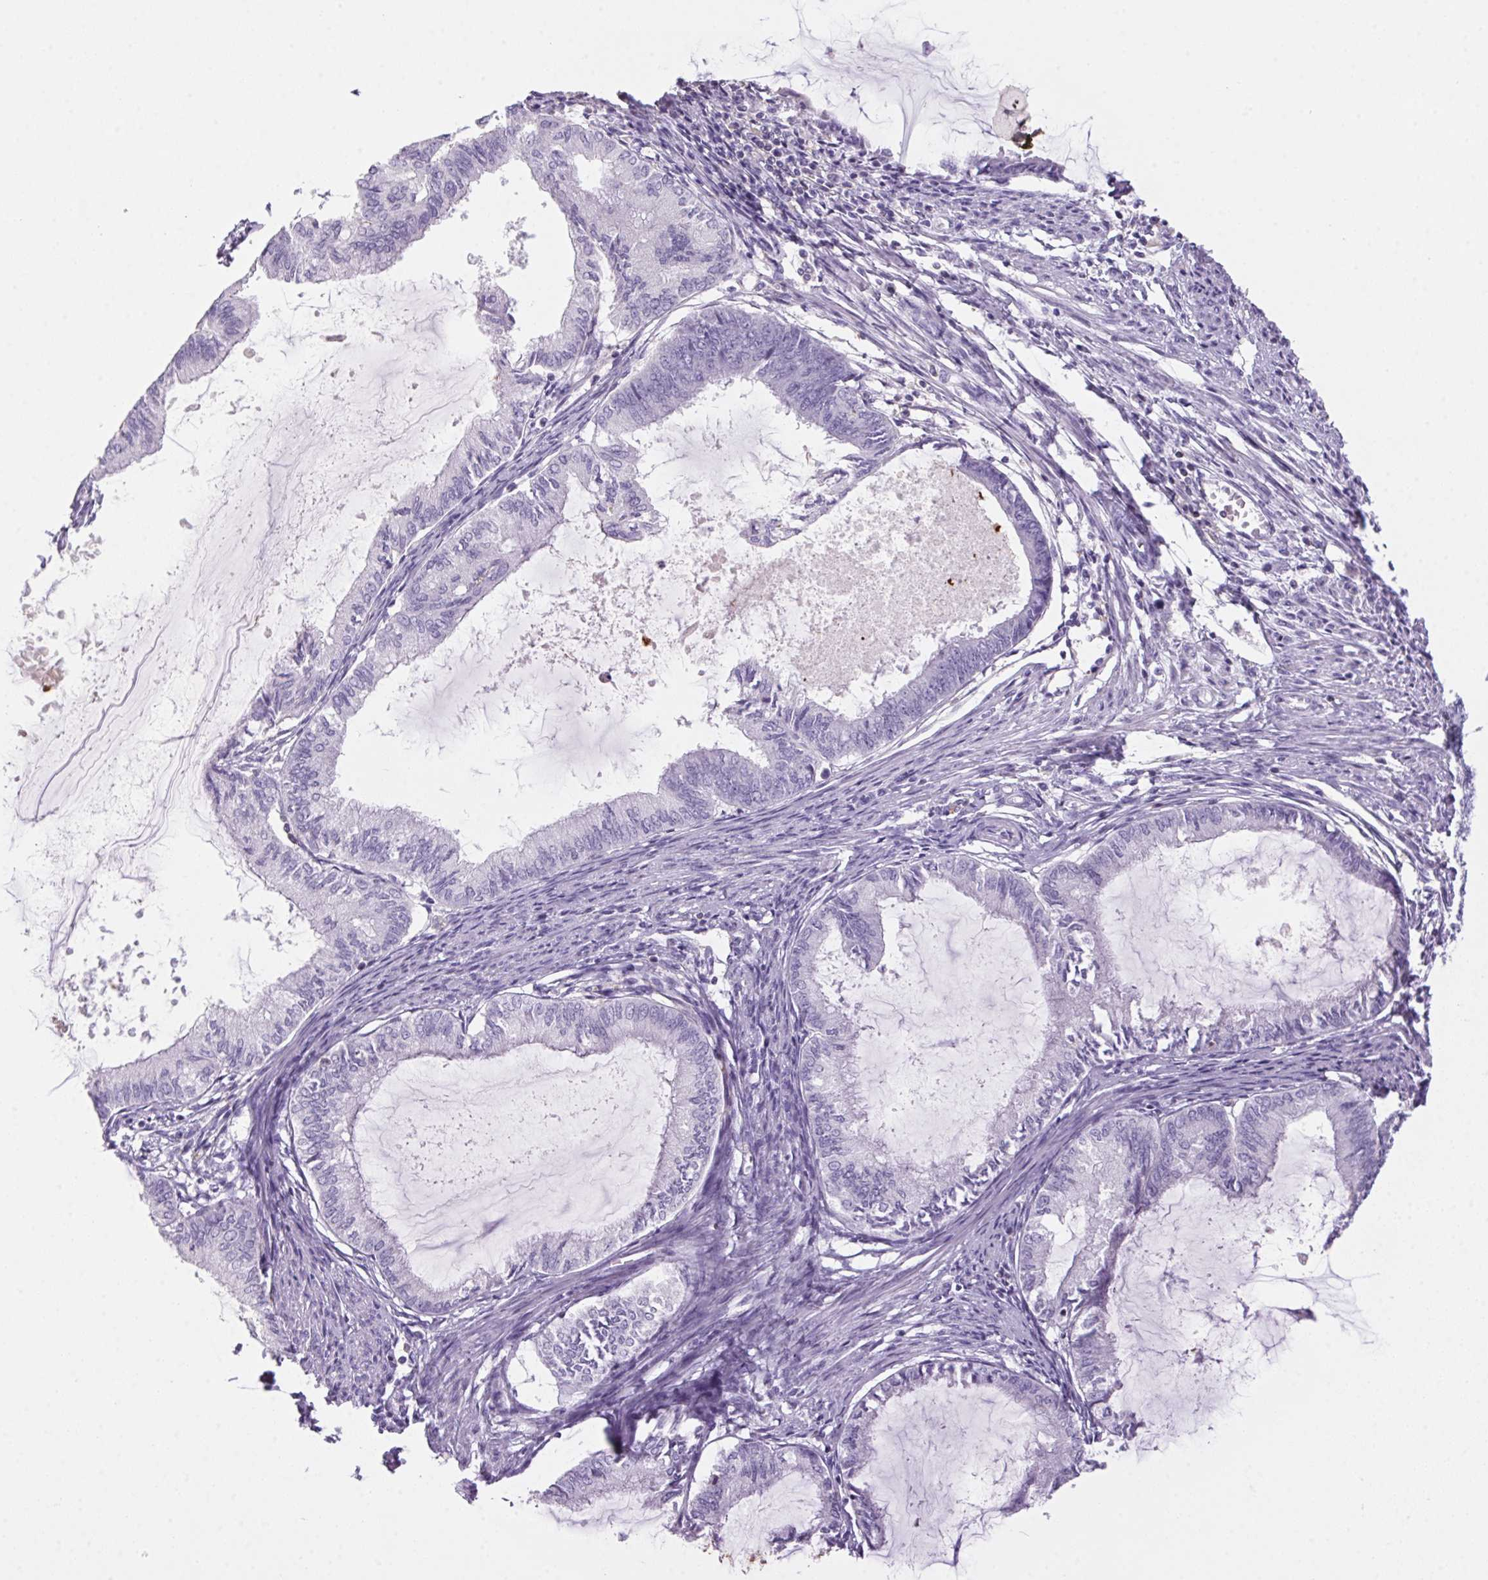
{"staining": {"intensity": "negative", "quantity": "none", "location": "none"}, "tissue": "endometrial cancer", "cell_type": "Tumor cells", "image_type": "cancer", "snomed": [{"axis": "morphology", "description": "Adenocarcinoma, NOS"}, {"axis": "topography", "description": "Endometrium"}], "caption": "Immunohistochemistry (IHC) of endometrial adenocarcinoma shows no positivity in tumor cells. Brightfield microscopy of immunohistochemistry stained with DAB (3,3'-diaminobenzidine) (brown) and hematoxylin (blue), captured at high magnification.", "gene": "S100A2", "patient": {"sex": "female", "age": 86}}